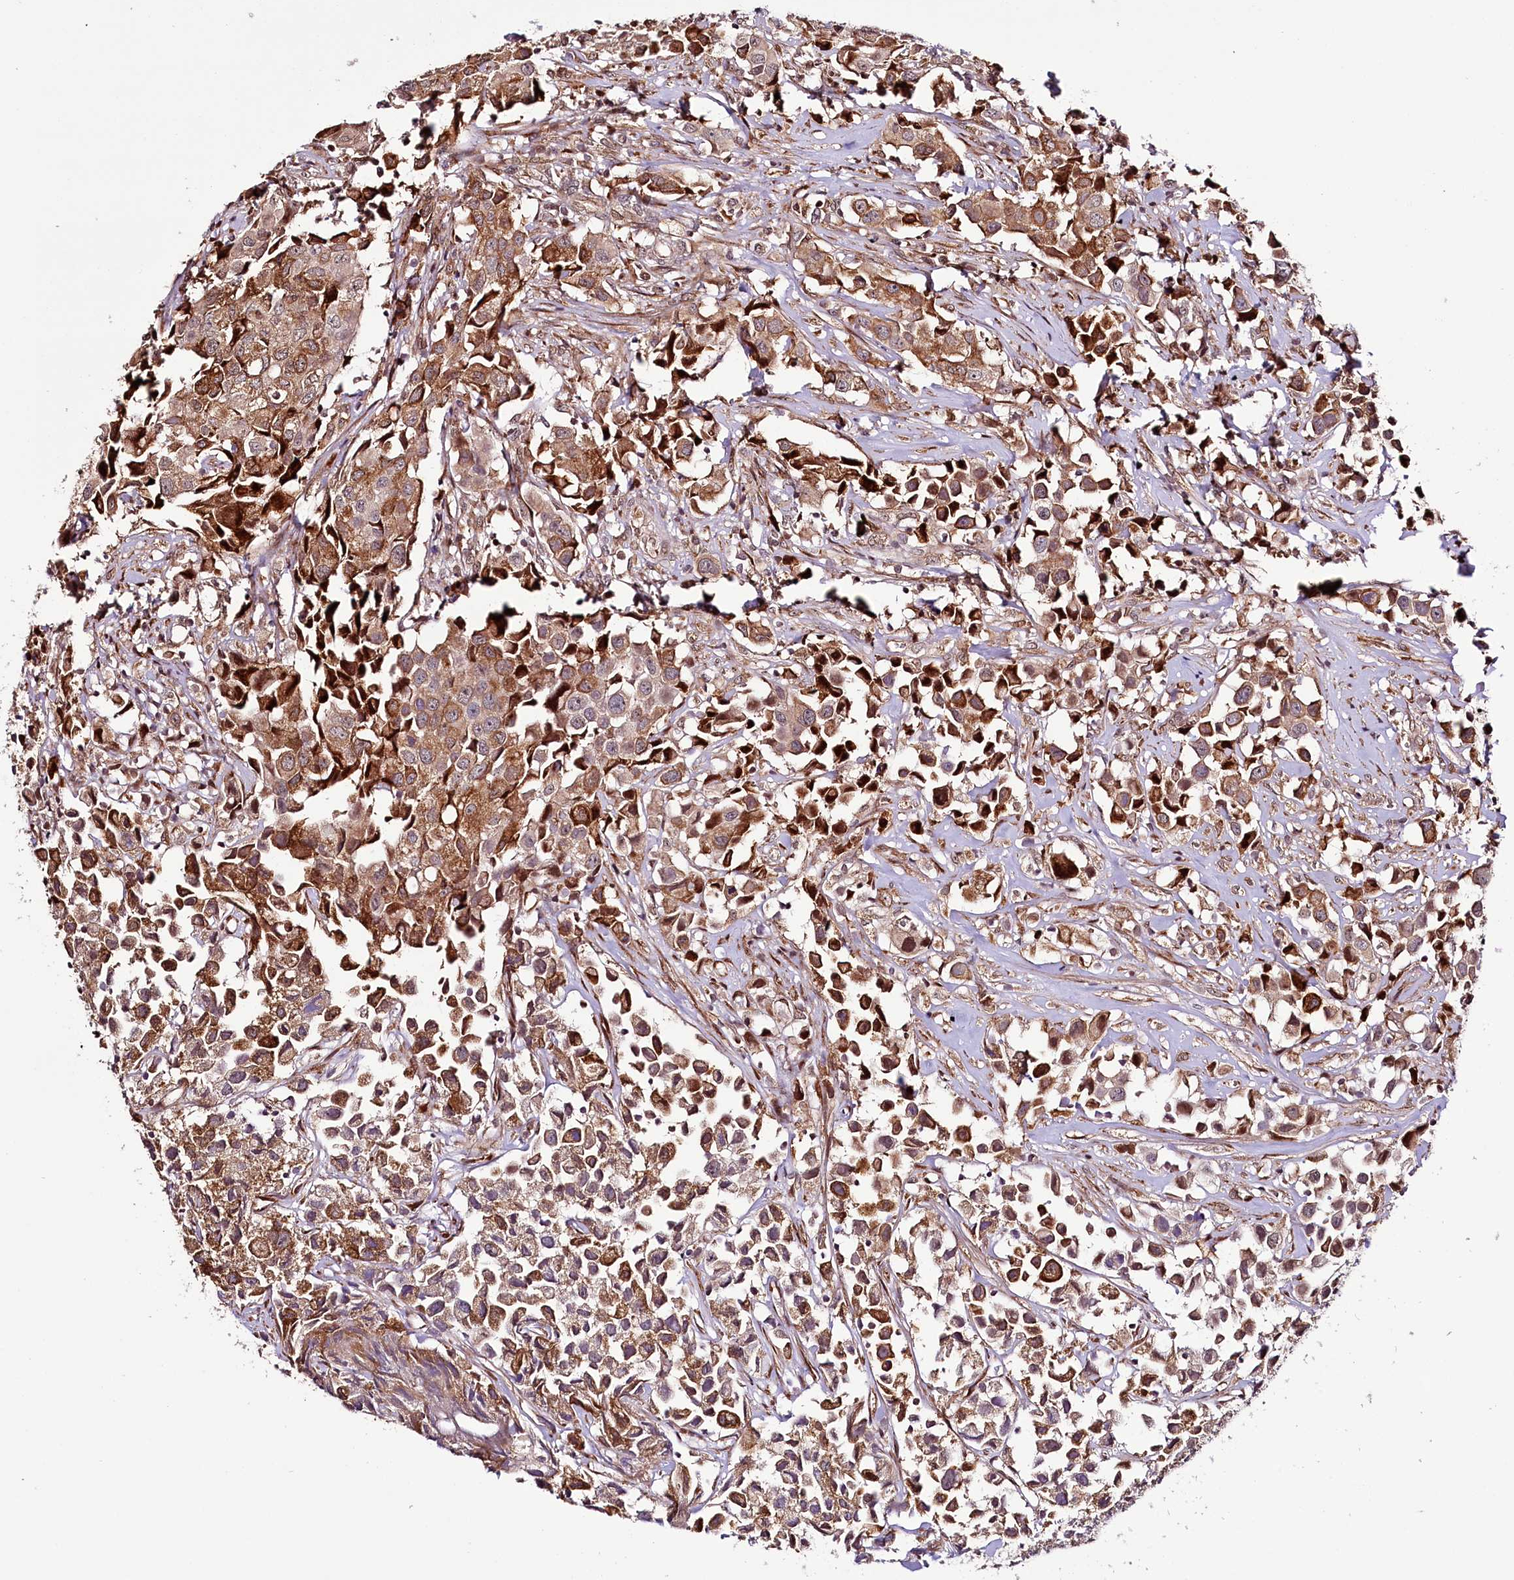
{"staining": {"intensity": "moderate", "quantity": ">75%", "location": "cytoplasmic/membranous"}, "tissue": "urothelial cancer", "cell_type": "Tumor cells", "image_type": "cancer", "snomed": [{"axis": "morphology", "description": "Urothelial carcinoma, High grade"}, {"axis": "topography", "description": "Urinary bladder"}], "caption": "An image showing moderate cytoplasmic/membranous positivity in about >75% of tumor cells in urothelial cancer, as visualized by brown immunohistochemical staining.", "gene": "CUTC", "patient": {"sex": "female", "age": 75}}